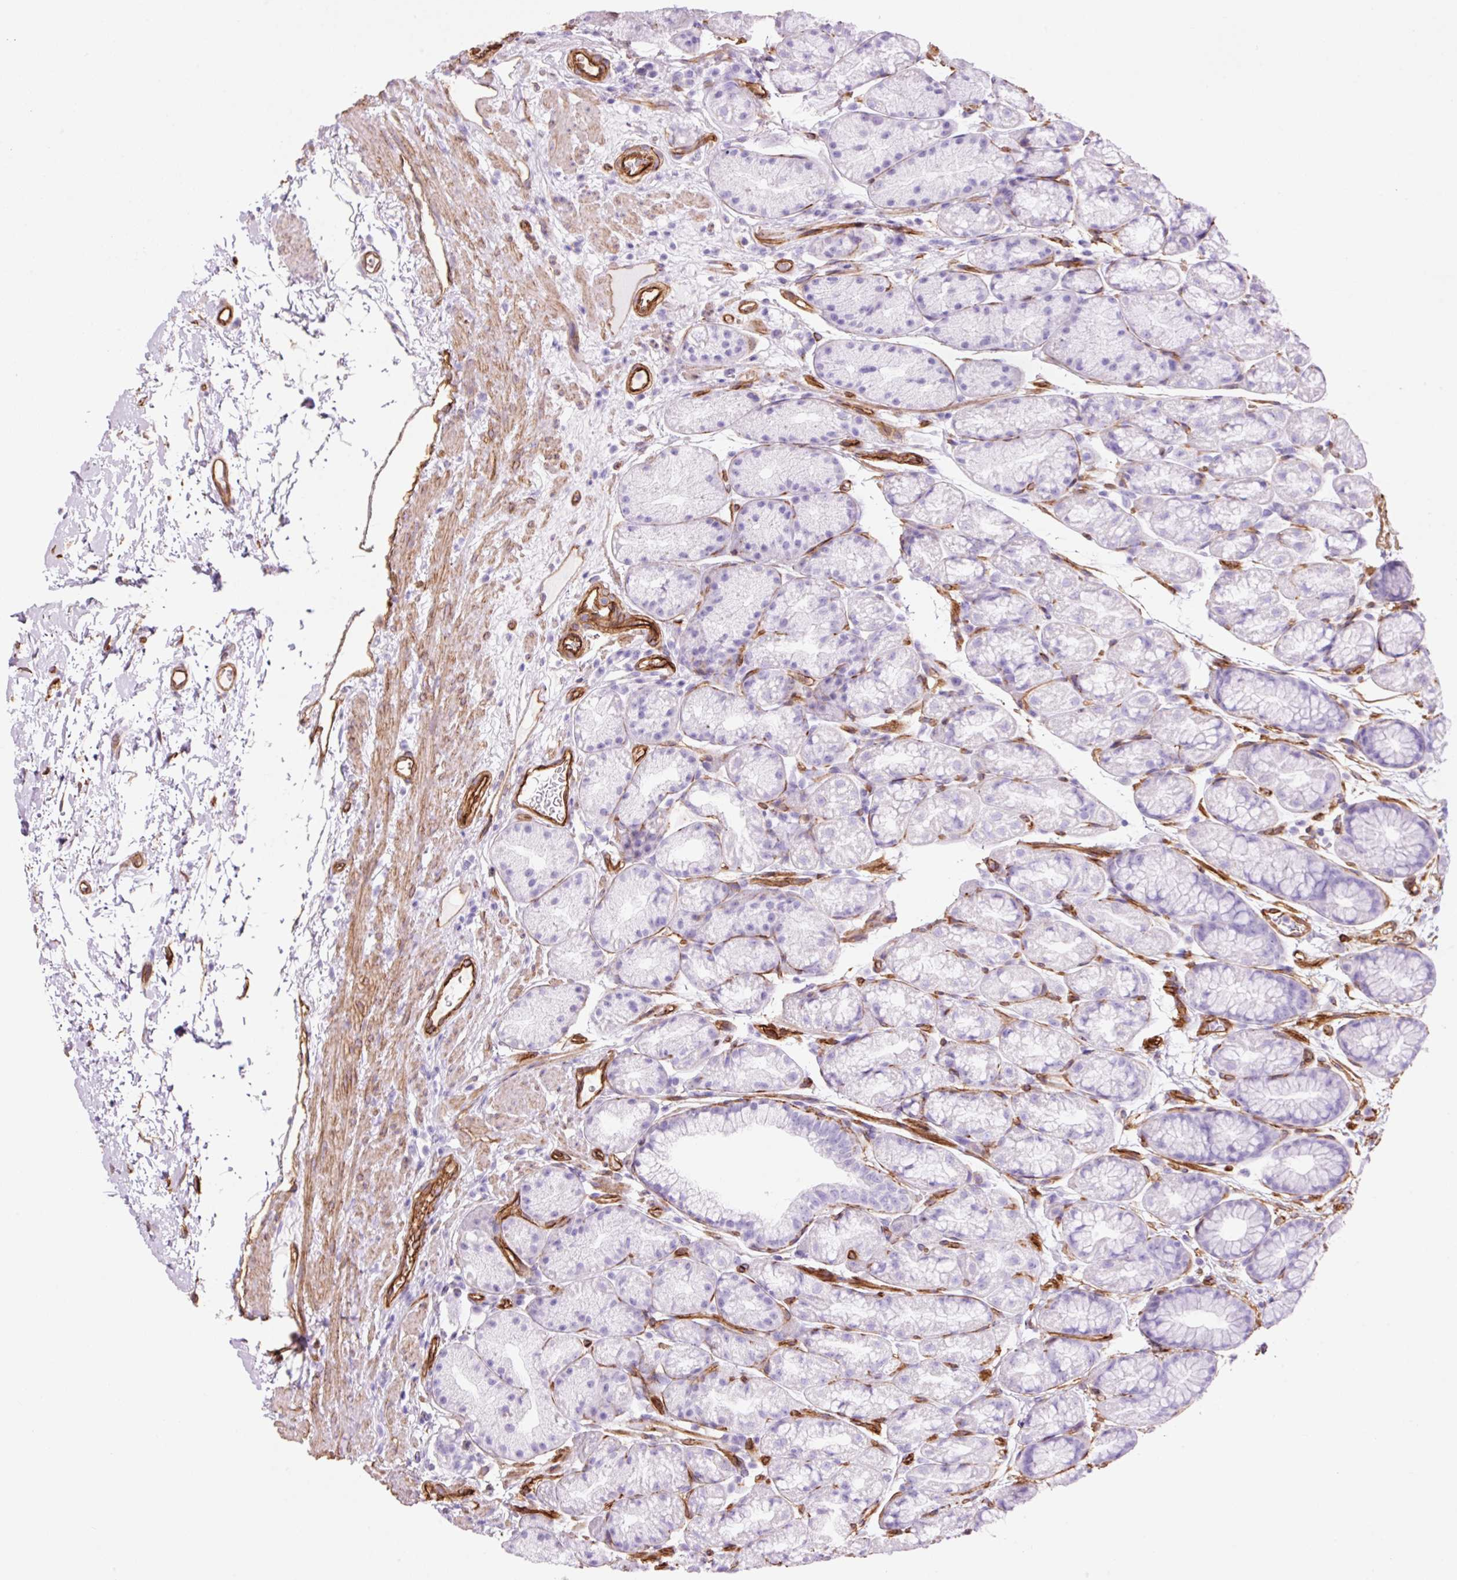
{"staining": {"intensity": "negative", "quantity": "none", "location": "none"}, "tissue": "stomach", "cell_type": "Glandular cells", "image_type": "normal", "snomed": [{"axis": "morphology", "description": "Normal tissue, NOS"}, {"axis": "topography", "description": "Stomach, lower"}], "caption": "This is a photomicrograph of immunohistochemistry staining of unremarkable stomach, which shows no positivity in glandular cells. Nuclei are stained in blue.", "gene": "CAV1", "patient": {"sex": "male", "age": 67}}